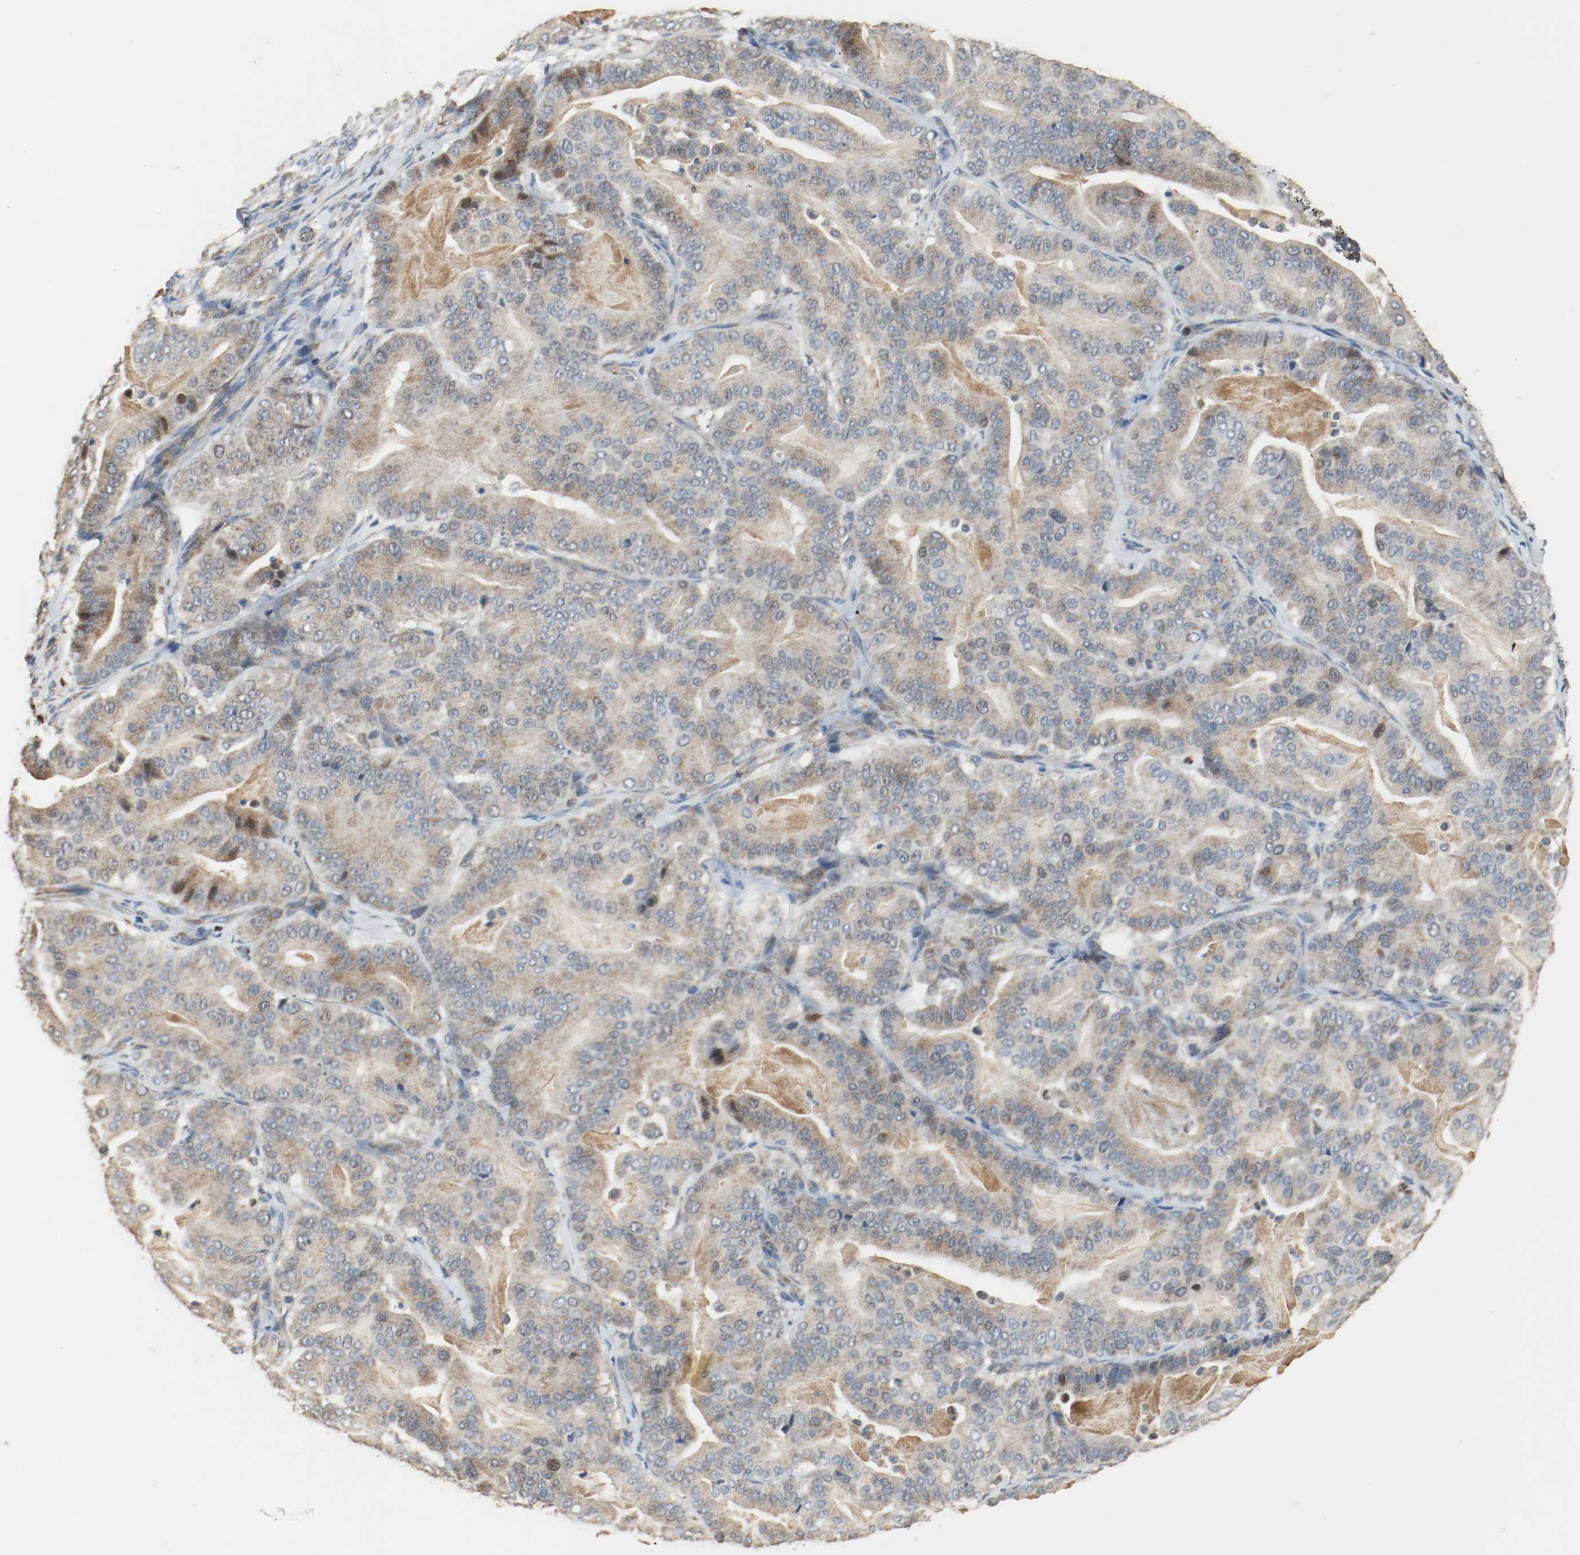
{"staining": {"intensity": "moderate", "quantity": ">75%", "location": "cytoplasmic/membranous,nuclear"}, "tissue": "pancreatic cancer", "cell_type": "Tumor cells", "image_type": "cancer", "snomed": [{"axis": "morphology", "description": "Adenocarcinoma, NOS"}, {"axis": "topography", "description": "Pancreas"}], "caption": "Pancreatic cancer was stained to show a protein in brown. There is medium levels of moderate cytoplasmic/membranous and nuclear positivity in approximately >75% of tumor cells.", "gene": "ALDH4A1", "patient": {"sex": "male", "age": 63}}